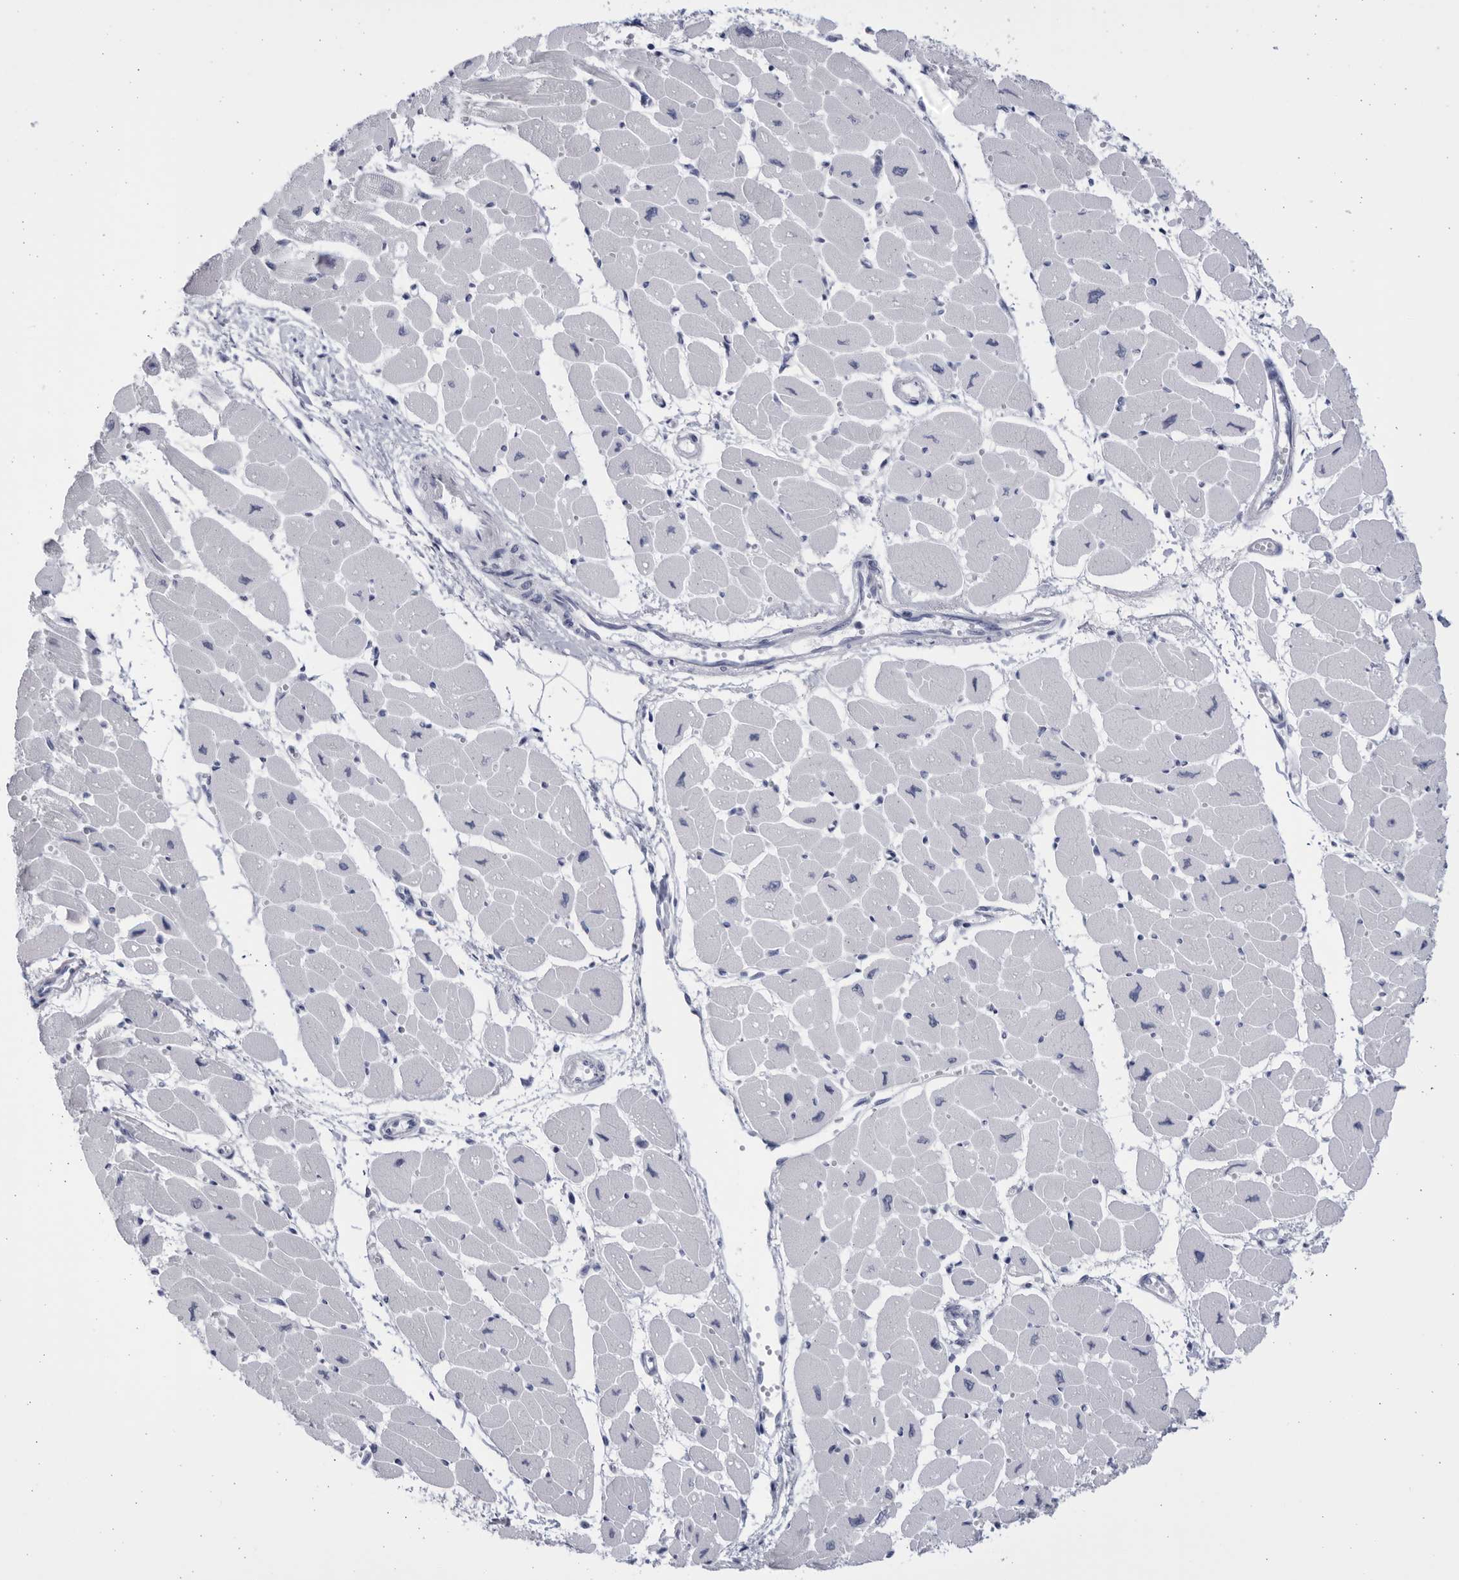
{"staining": {"intensity": "negative", "quantity": "none", "location": "none"}, "tissue": "heart muscle", "cell_type": "Cardiomyocytes", "image_type": "normal", "snomed": [{"axis": "morphology", "description": "Normal tissue, NOS"}, {"axis": "topography", "description": "Heart"}], "caption": "The immunohistochemistry photomicrograph has no significant expression in cardiomyocytes of heart muscle.", "gene": "CCDC181", "patient": {"sex": "female", "age": 54}}